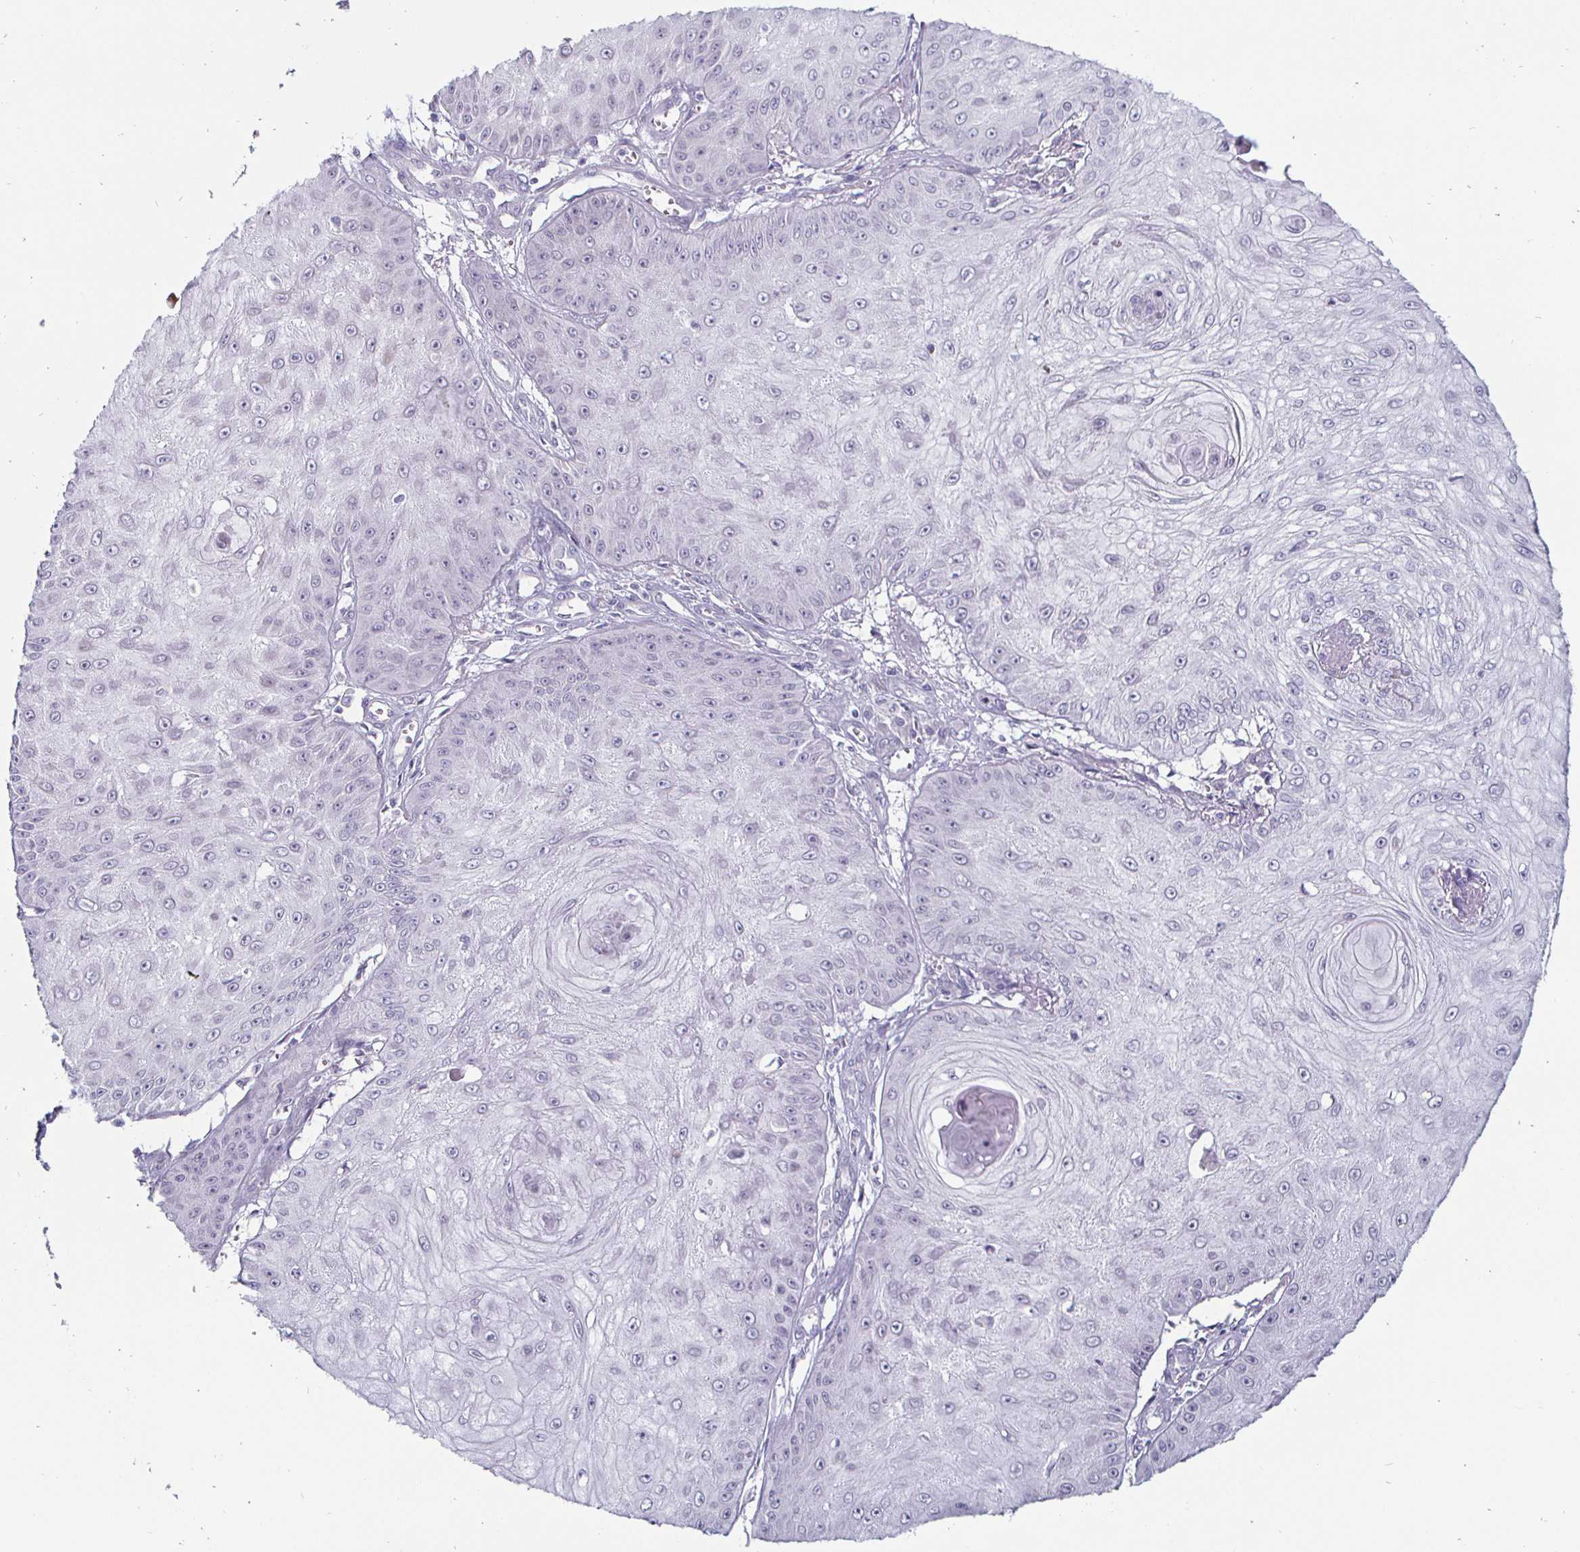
{"staining": {"intensity": "negative", "quantity": "none", "location": "none"}, "tissue": "skin cancer", "cell_type": "Tumor cells", "image_type": "cancer", "snomed": [{"axis": "morphology", "description": "Squamous cell carcinoma, NOS"}, {"axis": "topography", "description": "Skin"}], "caption": "Squamous cell carcinoma (skin) was stained to show a protein in brown. There is no significant expression in tumor cells.", "gene": "DMRTB1", "patient": {"sex": "male", "age": 70}}